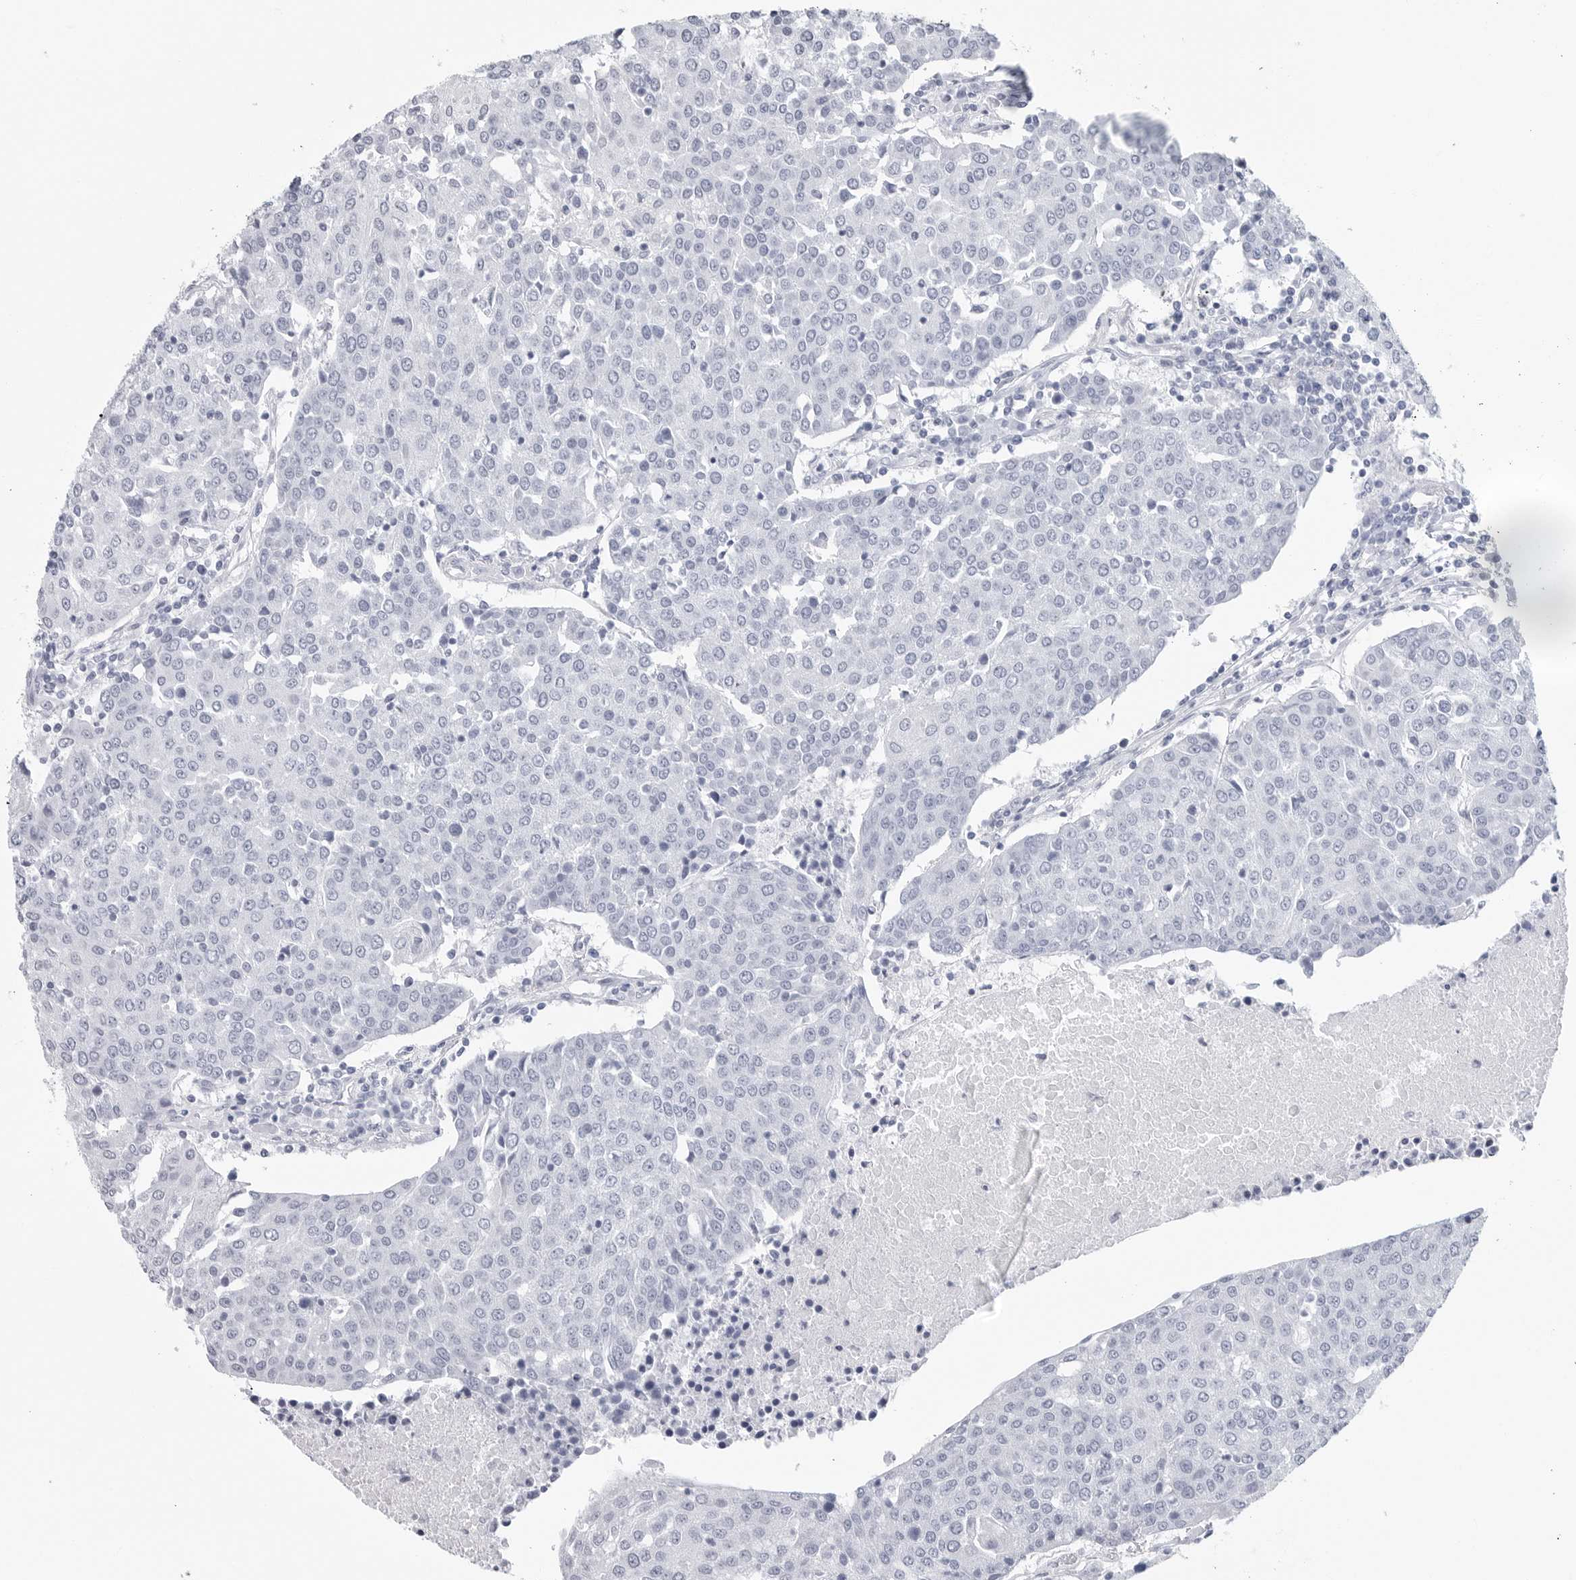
{"staining": {"intensity": "negative", "quantity": "none", "location": "none"}, "tissue": "urothelial cancer", "cell_type": "Tumor cells", "image_type": "cancer", "snomed": [{"axis": "morphology", "description": "Urothelial carcinoma, High grade"}, {"axis": "topography", "description": "Urinary bladder"}], "caption": "An immunohistochemistry micrograph of urothelial carcinoma (high-grade) is shown. There is no staining in tumor cells of urothelial carcinoma (high-grade). (Stains: DAB (3,3'-diaminobenzidine) immunohistochemistry with hematoxylin counter stain, Microscopy: brightfield microscopy at high magnification).", "gene": "CSH1", "patient": {"sex": "female", "age": 85}}